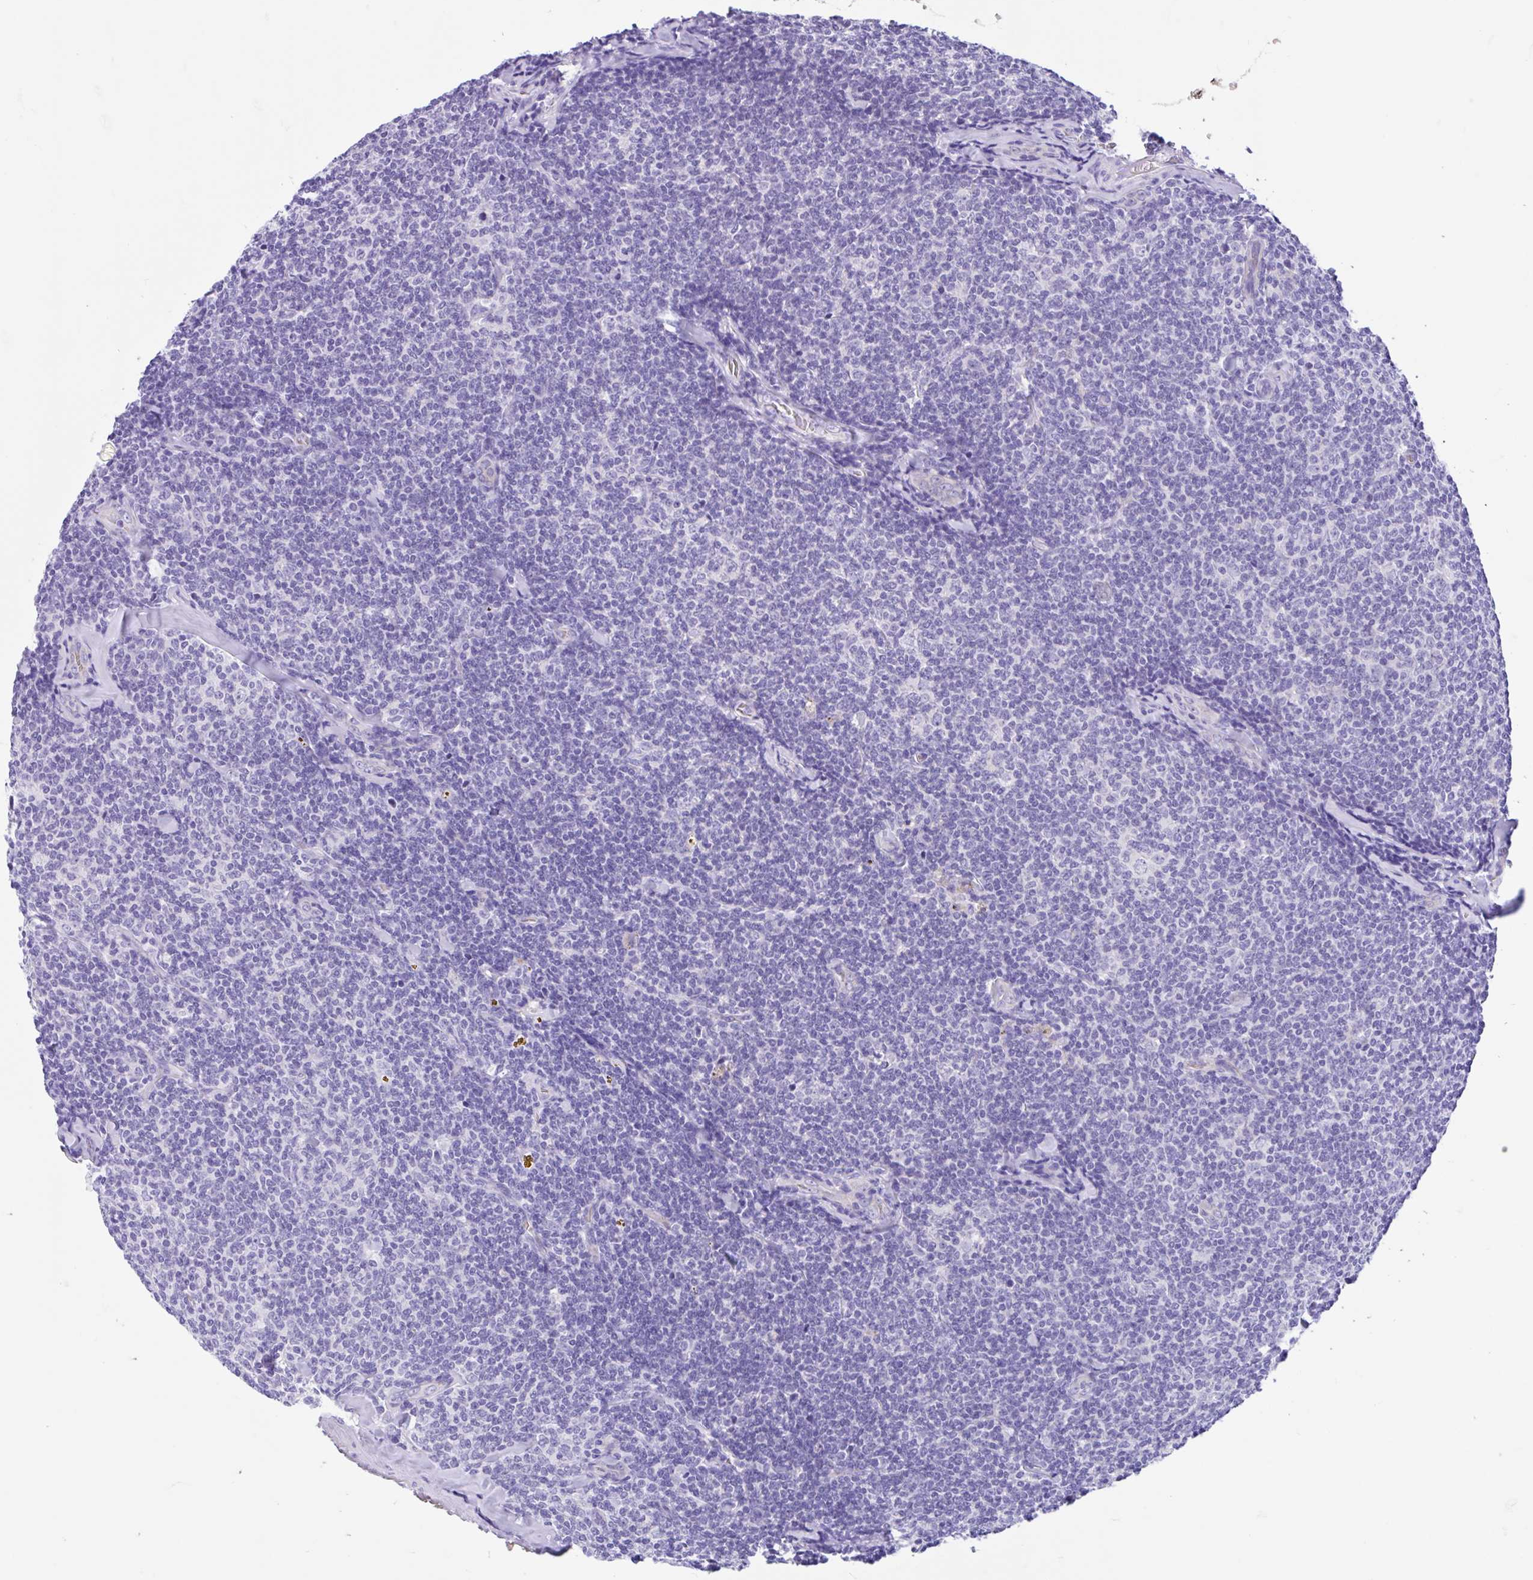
{"staining": {"intensity": "negative", "quantity": "none", "location": "none"}, "tissue": "lymphoma", "cell_type": "Tumor cells", "image_type": "cancer", "snomed": [{"axis": "morphology", "description": "Malignant lymphoma, non-Hodgkin's type, Low grade"}, {"axis": "topography", "description": "Lymph node"}], "caption": "A micrograph of lymphoma stained for a protein displays no brown staining in tumor cells.", "gene": "TMEM79", "patient": {"sex": "female", "age": 56}}